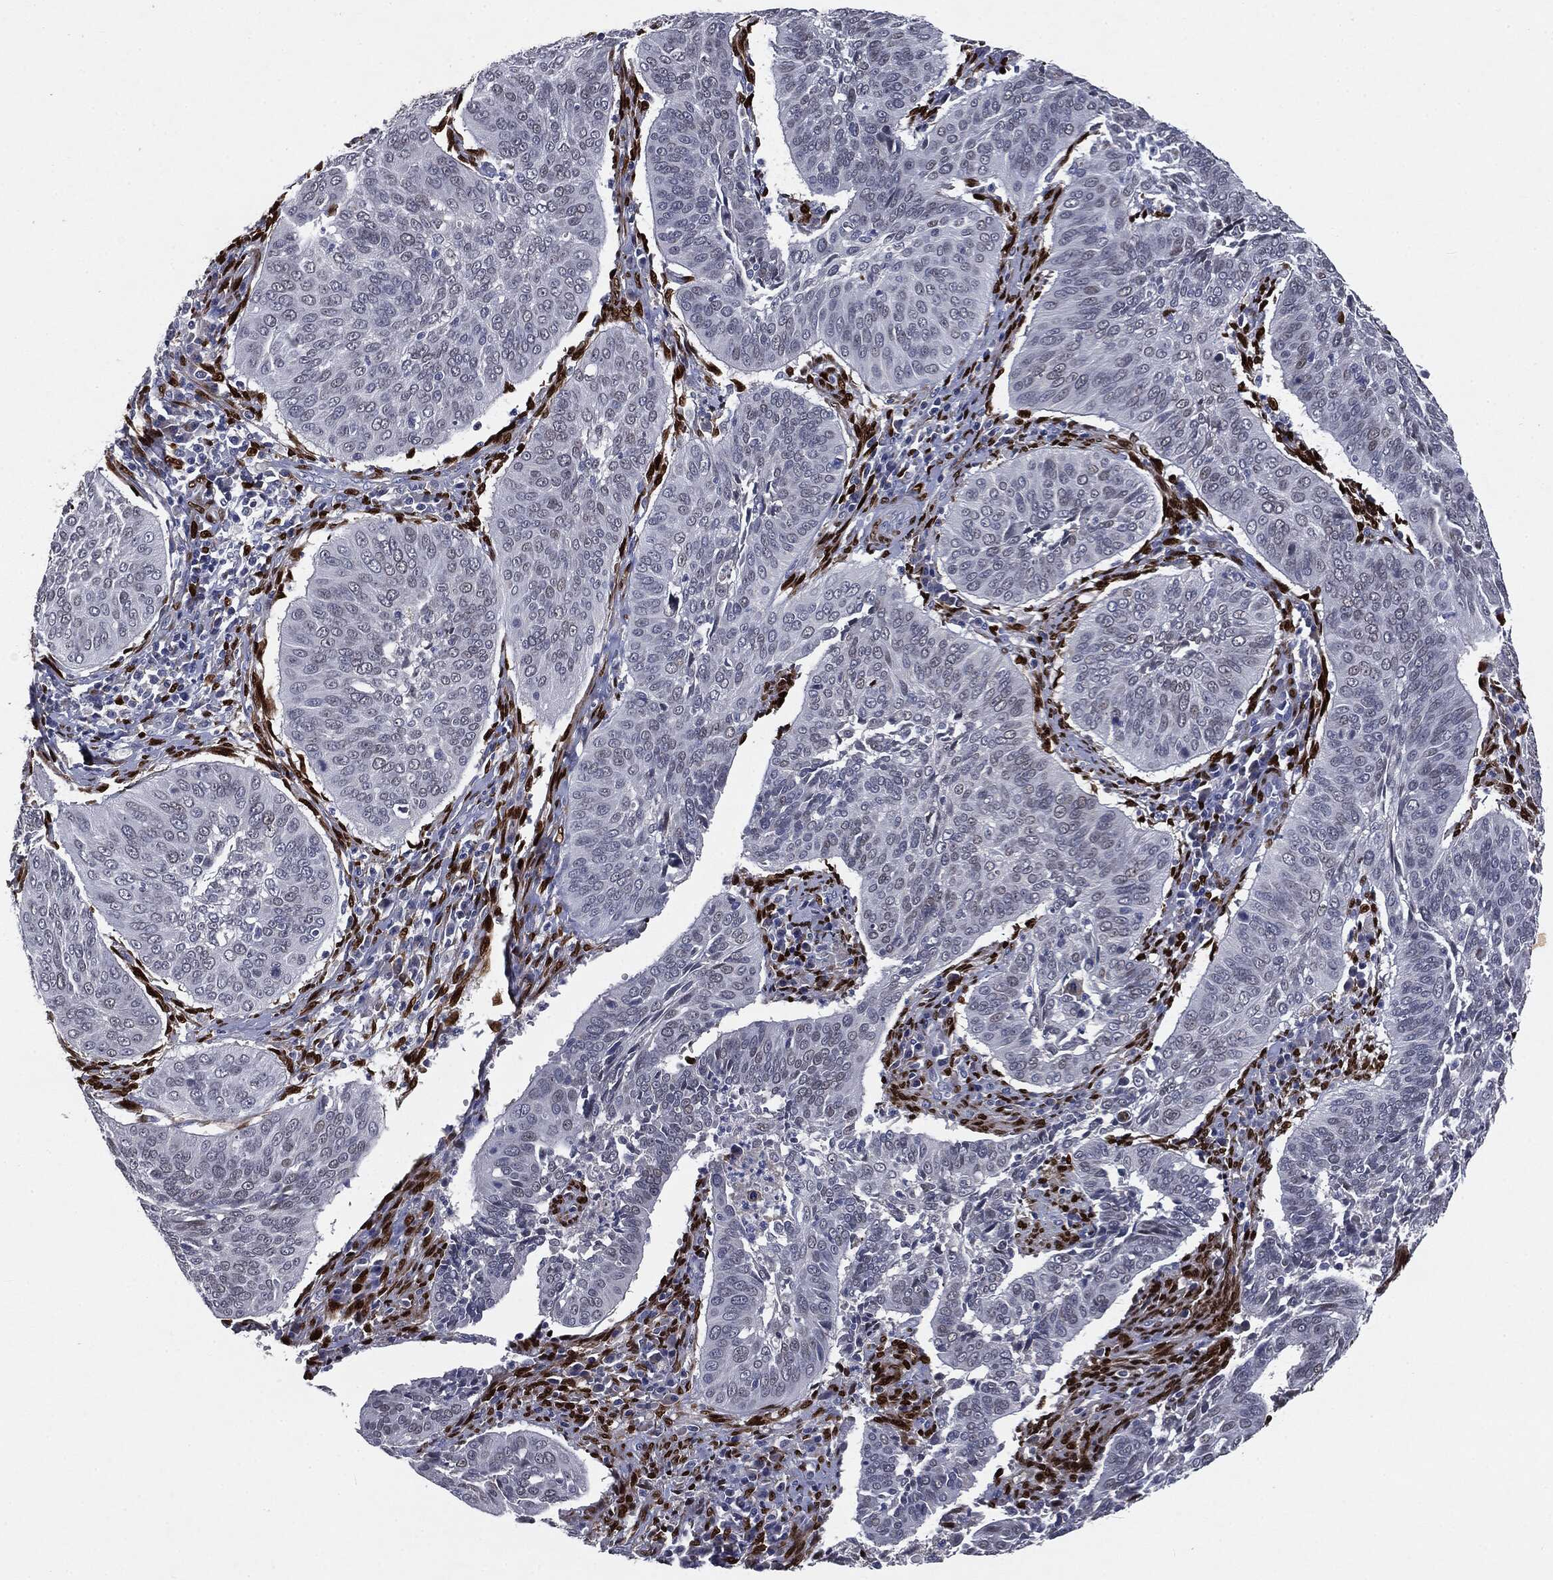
{"staining": {"intensity": "negative", "quantity": "none", "location": "none"}, "tissue": "cervical cancer", "cell_type": "Tumor cells", "image_type": "cancer", "snomed": [{"axis": "morphology", "description": "Normal tissue, NOS"}, {"axis": "morphology", "description": "Squamous cell carcinoma, NOS"}, {"axis": "topography", "description": "Cervix"}], "caption": "Immunohistochemical staining of human squamous cell carcinoma (cervical) reveals no significant staining in tumor cells.", "gene": "CASD1", "patient": {"sex": "female", "age": 39}}